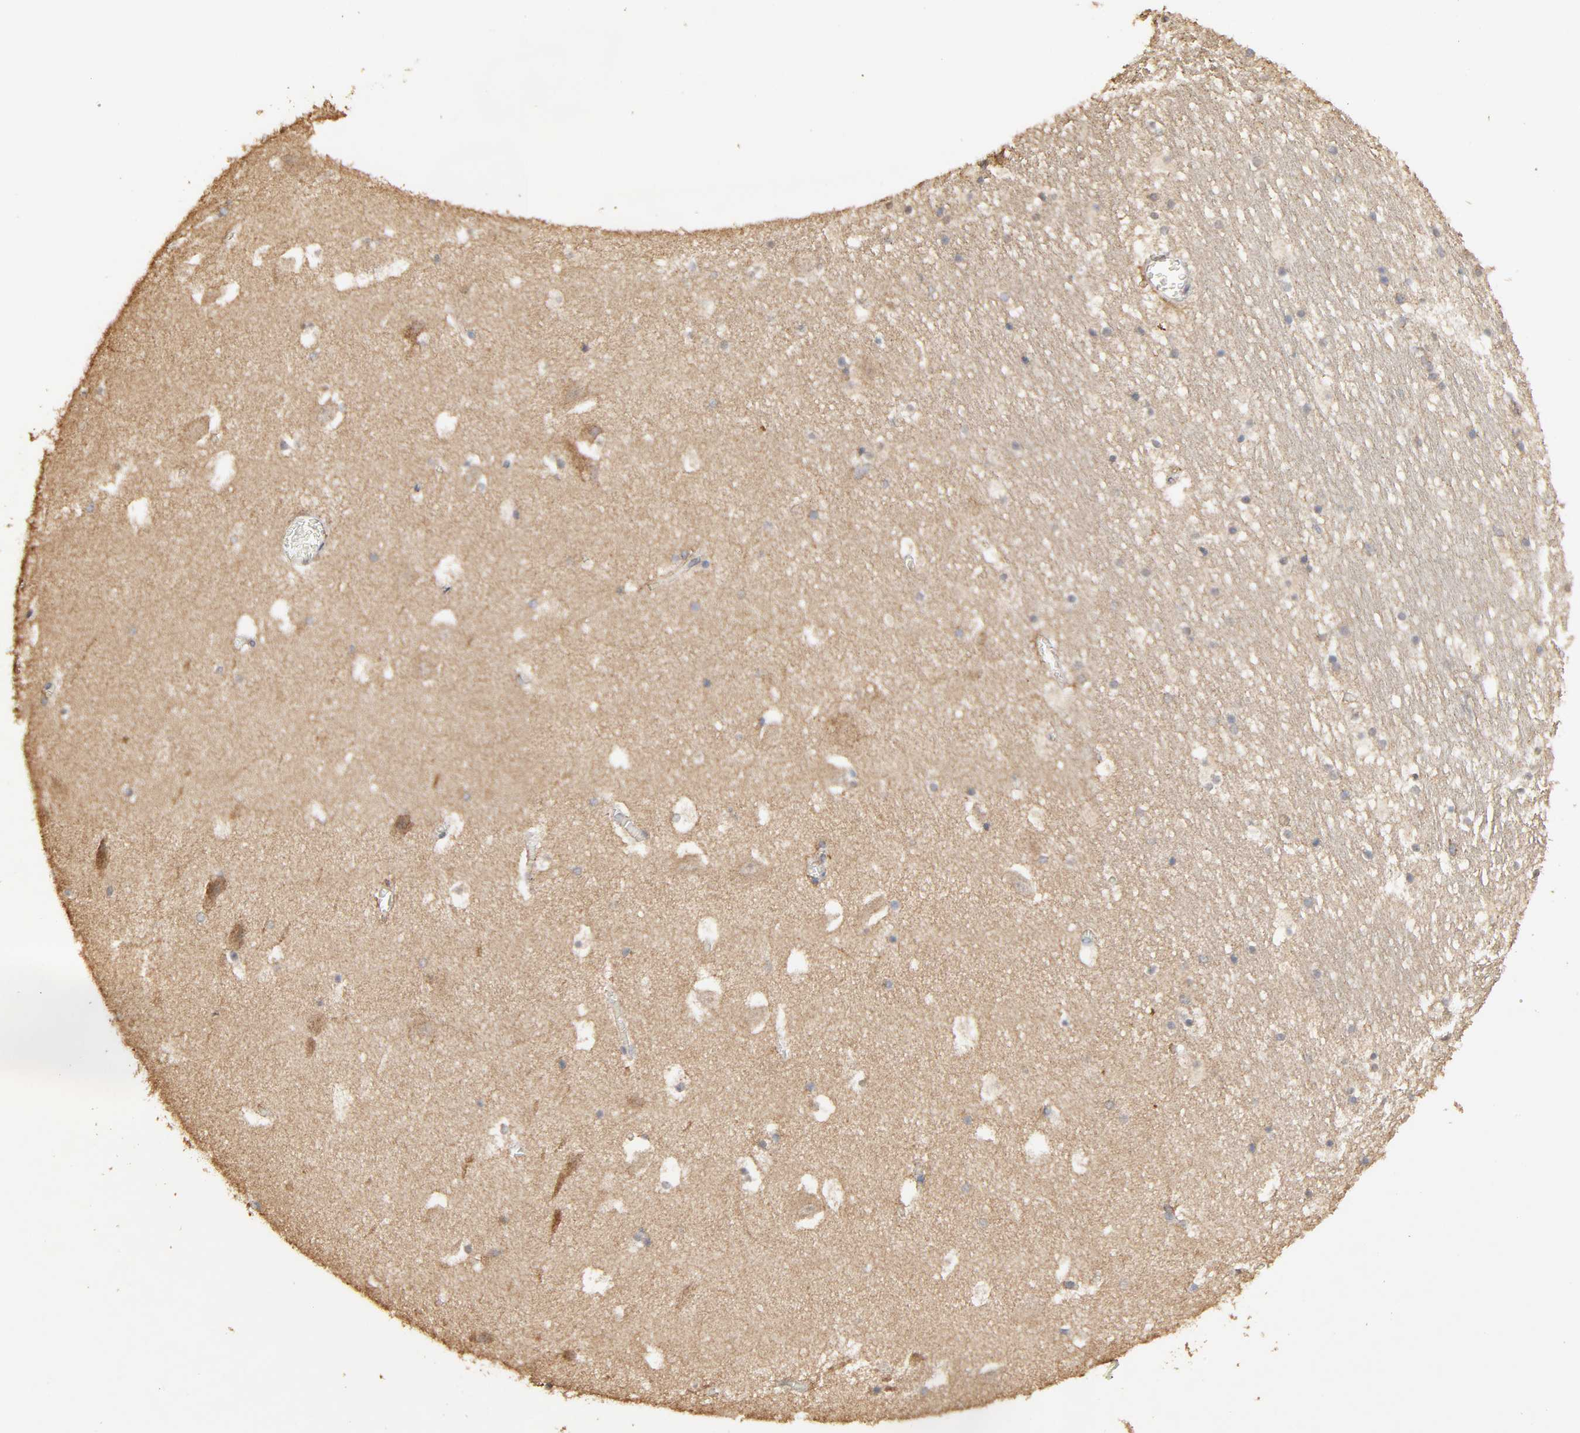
{"staining": {"intensity": "moderate", "quantity": "25%-75%", "location": "cytoplasmic/membranous"}, "tissue": "hippocampus", "cell_type": "Glial cells", "image_type": "normal", "snomed": [{"axis": "morphology", "description": "Normal tissue, NOS"}, {"axis": "topography", "description": "Hippocampus"}], "caption": "Immunohistochemistry of normal human hippocampus reveals medium levels of moderate cytoplasmic/membranous staining in about 25%-75% of glial cells.", "gene": "POR", "patient": {"sex": "male", "age": 45}}